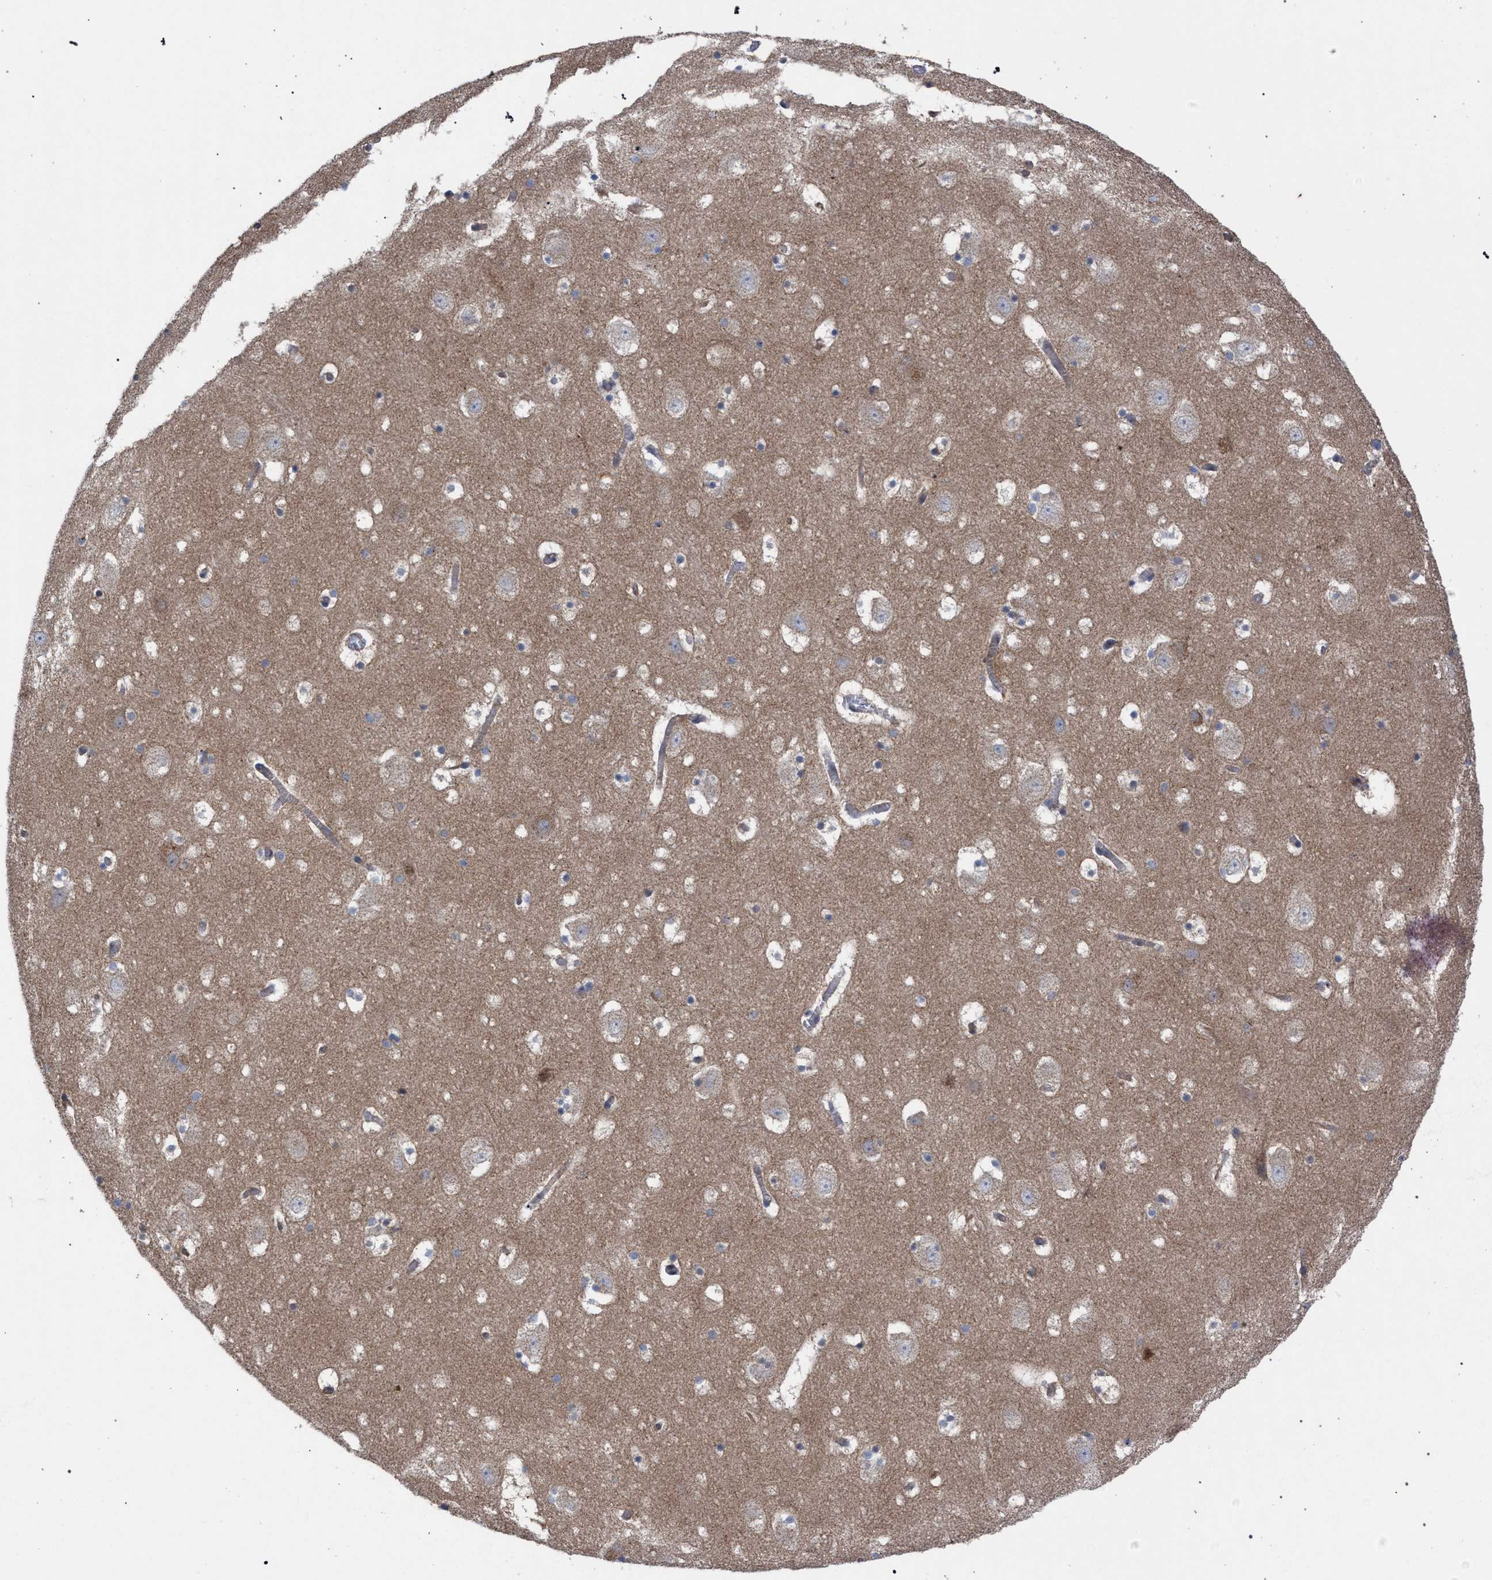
{"staining": {"intensity": "weak", "quantity": "<25%", "location": "cytoplasmic/membranous"}, "tissue": "hippocampus", "cell_type": "Glial cells", "image_type": "normal", "snomed": [{"axis": "morphology", "description": "Normal tissue, NOS"}, {"axis": "topography", "description": "Hippocampus"}], "caption": "The micrograph exhibits no significant staining in glial cells of hippocampus.", "gene": "GMPR", "patient": {"sex": "male", "age": 45}}